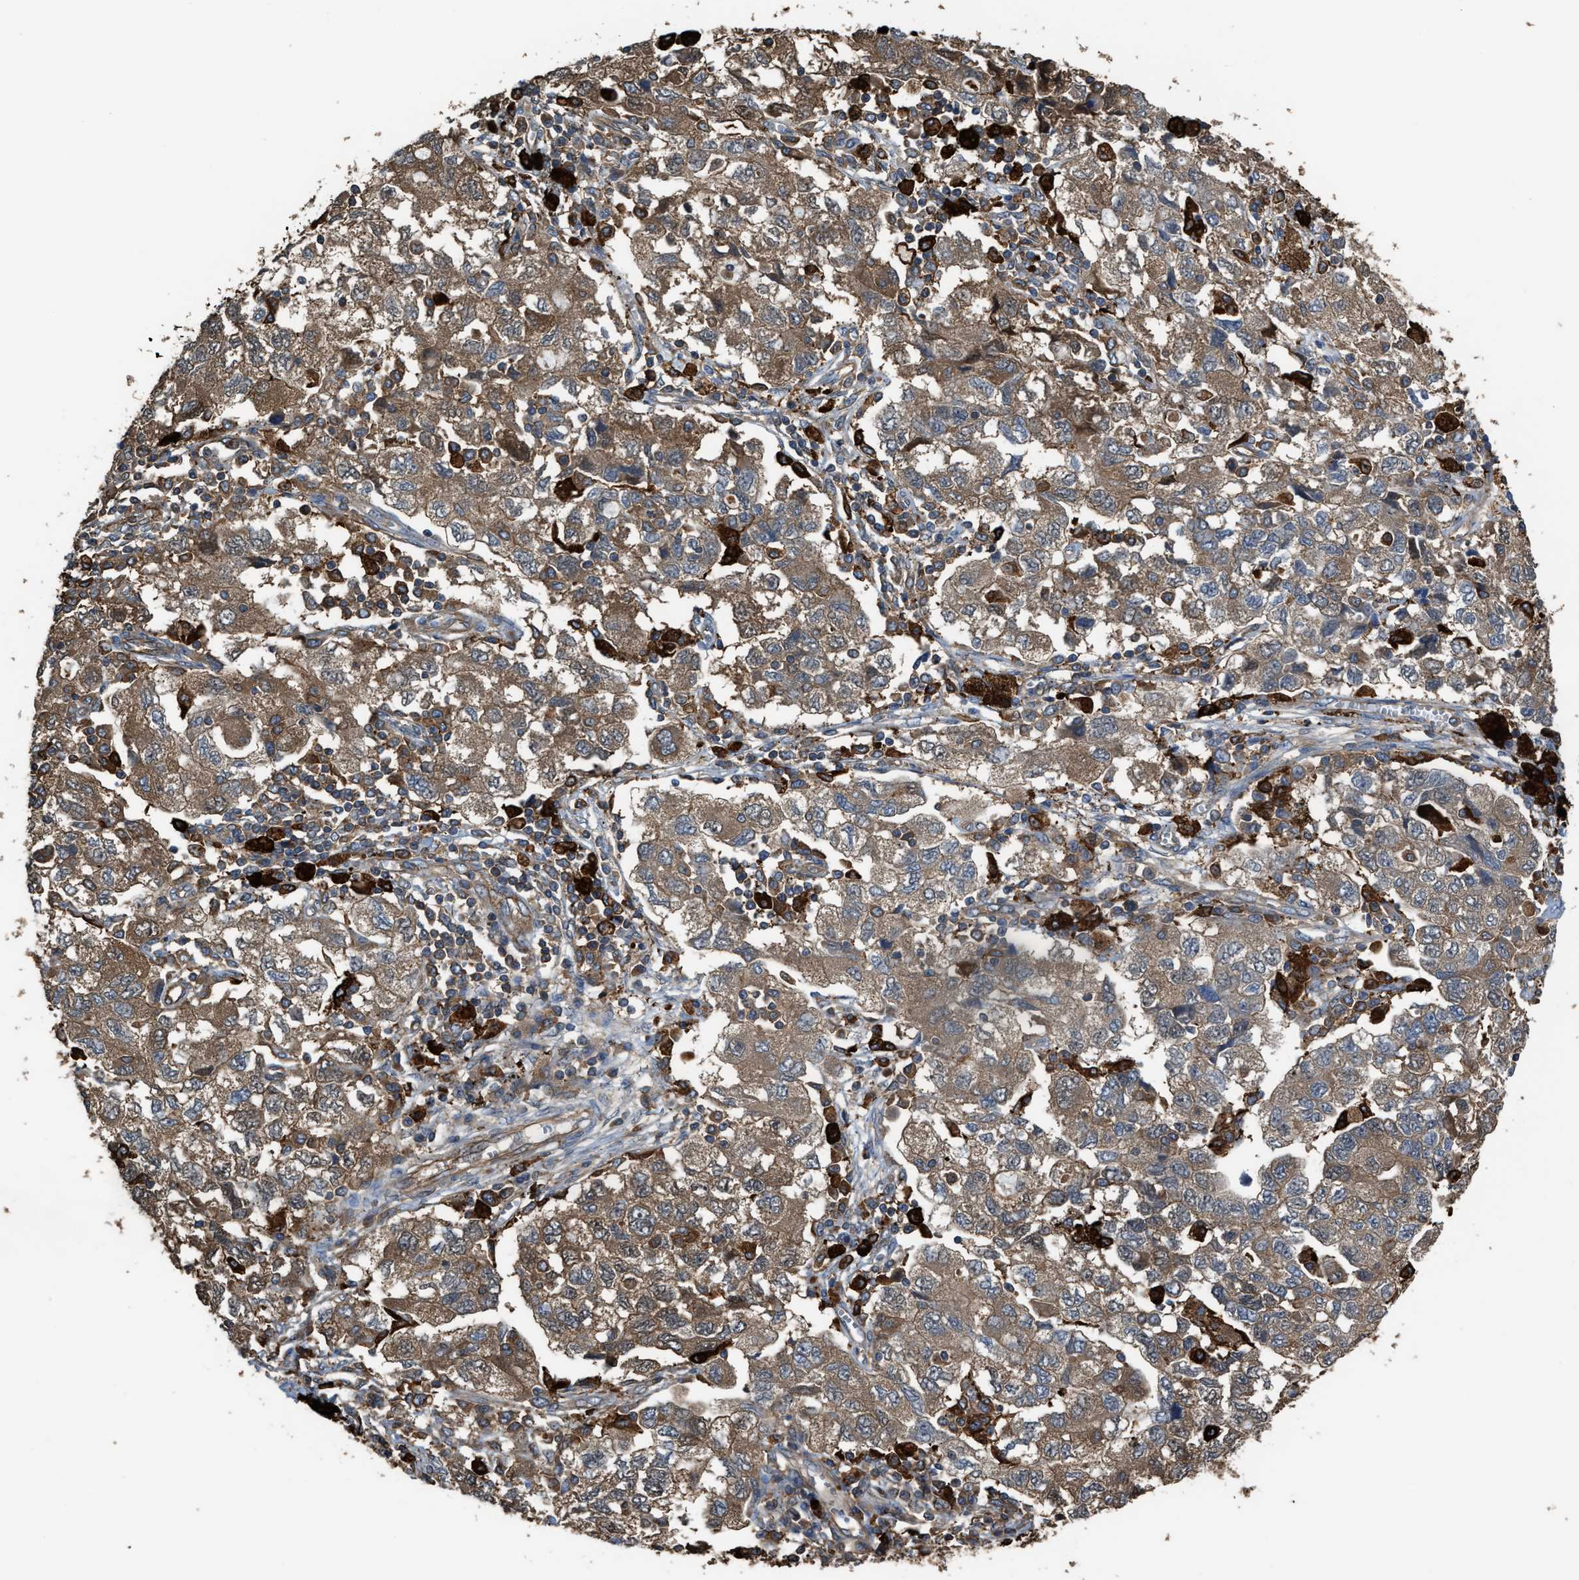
{"staining": {"intensity": "moderate", "quantity": ">75%", "location": "cytoplasmic/membranous"}, "tissue": "ovarian cancer", "cell_type": "Tumor cells", "image_type": "cancer", "snomed": [{"axis": "morphology", "description": "Carcinoma, NOS"}, {"axis": "morphology", "description": "Cystadenocarcinoma, serous, NOS"}, {"axis": "topography", "description": "Ovary"}], "caption": "Ovarian serous cystadenocarcinoma stained for a protein reveals moderate cytoplasmic/membranous positivity in tumor cells. (Stains: DAB (3,3'-diaminobenzidine) in brown, nuclei in blue, Microscopy: brightfield microscopy at high magnification).", "gene": "ATIC", "patient": {"sex": "female", "age": 69}}